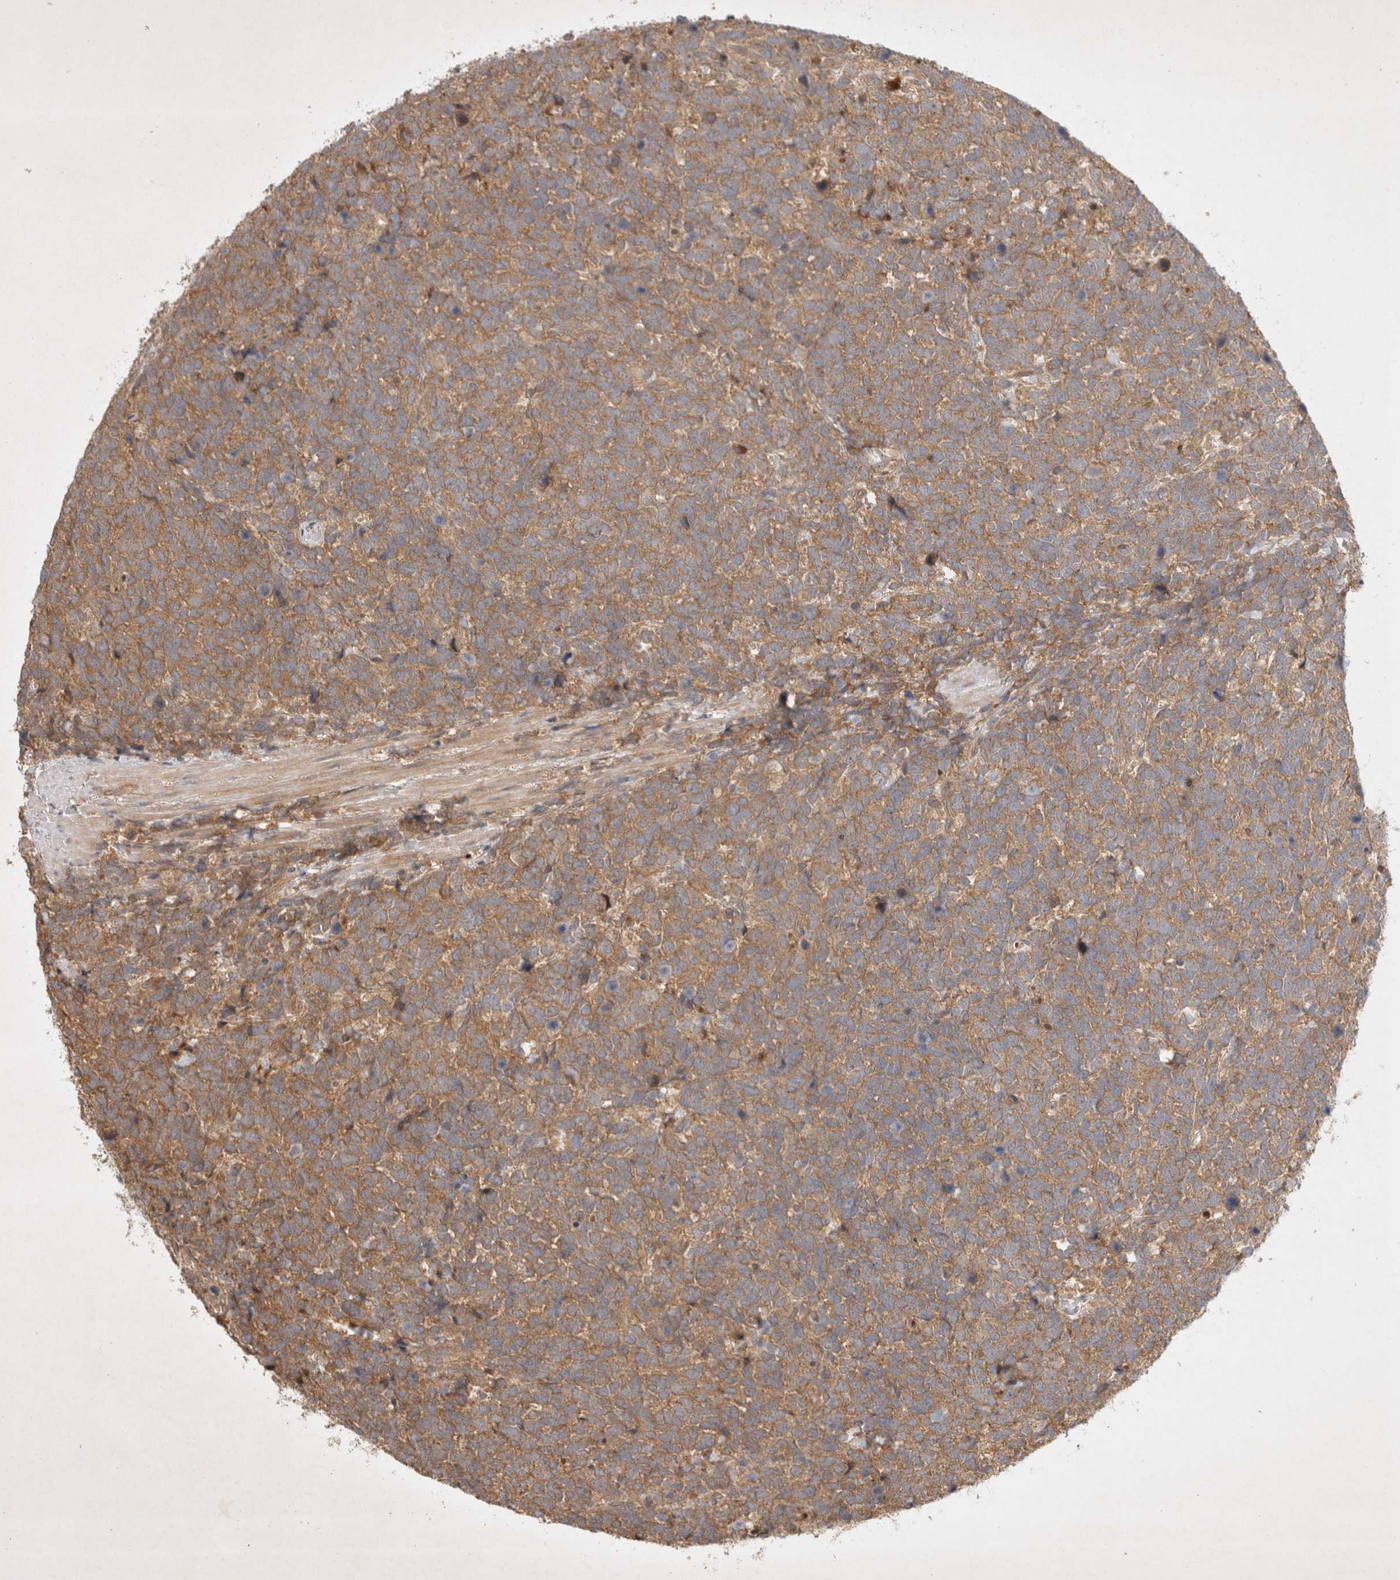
{"staining": {"intensity": "moderate", "quantity": ">75%", "location": "cytoplasmic/membranous"}, "tissue": "urothelial cancer", "cell_type": "Tumor cells", "image_type": "cancer", "snomed": [{"axis": "morphology", "description": "Urothelial carcinoma, High grade"}, {"axis": "topography", "description": "Urinary bladder"}], "caption": "Tumor cells display moderate cytoplasmic/membranous positivity in approximately >75% of cells in urothelial cancer.", "gene": "YES1", "patient": {"sex": "female", "age": 82}}